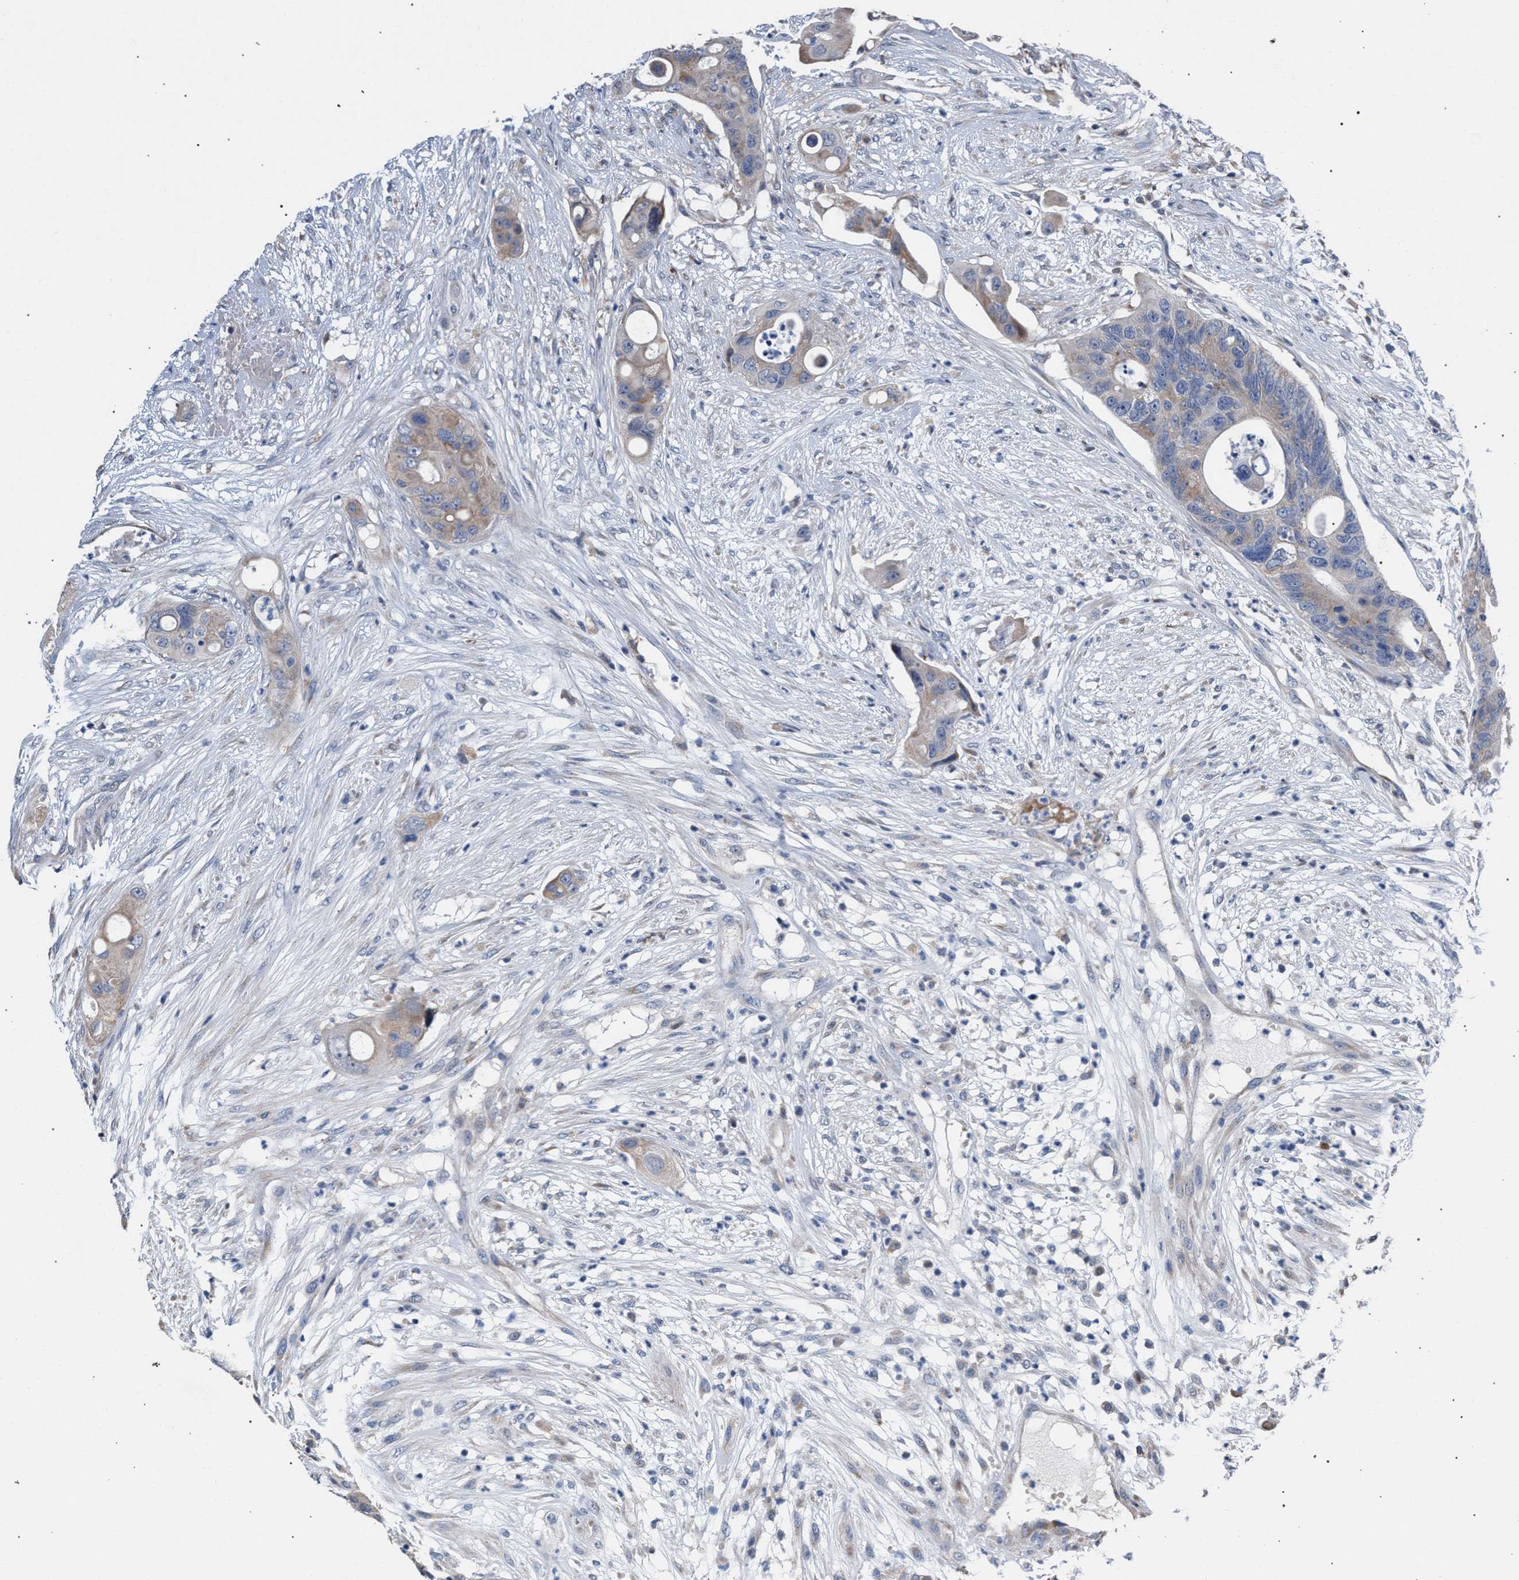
{"staining": {"intensity": "weak", "quantity": "<25%", "location": "cytoplasmic/membranous"}, "tissue": "colorectal cancer", "cell_type": "Tumor cells", "image_type": "cancer", "snomed": [{"axis": "morphology", "description": "Adenocarcinoma, NOS"}, {"axis": "topography", "description": "Colon"}], "caption": "Tumor cells are negative for protein expression in human colorectal adenocarcinoma.", "gene": "RNF135", "patient": {"sex": "female", "age": 57}}